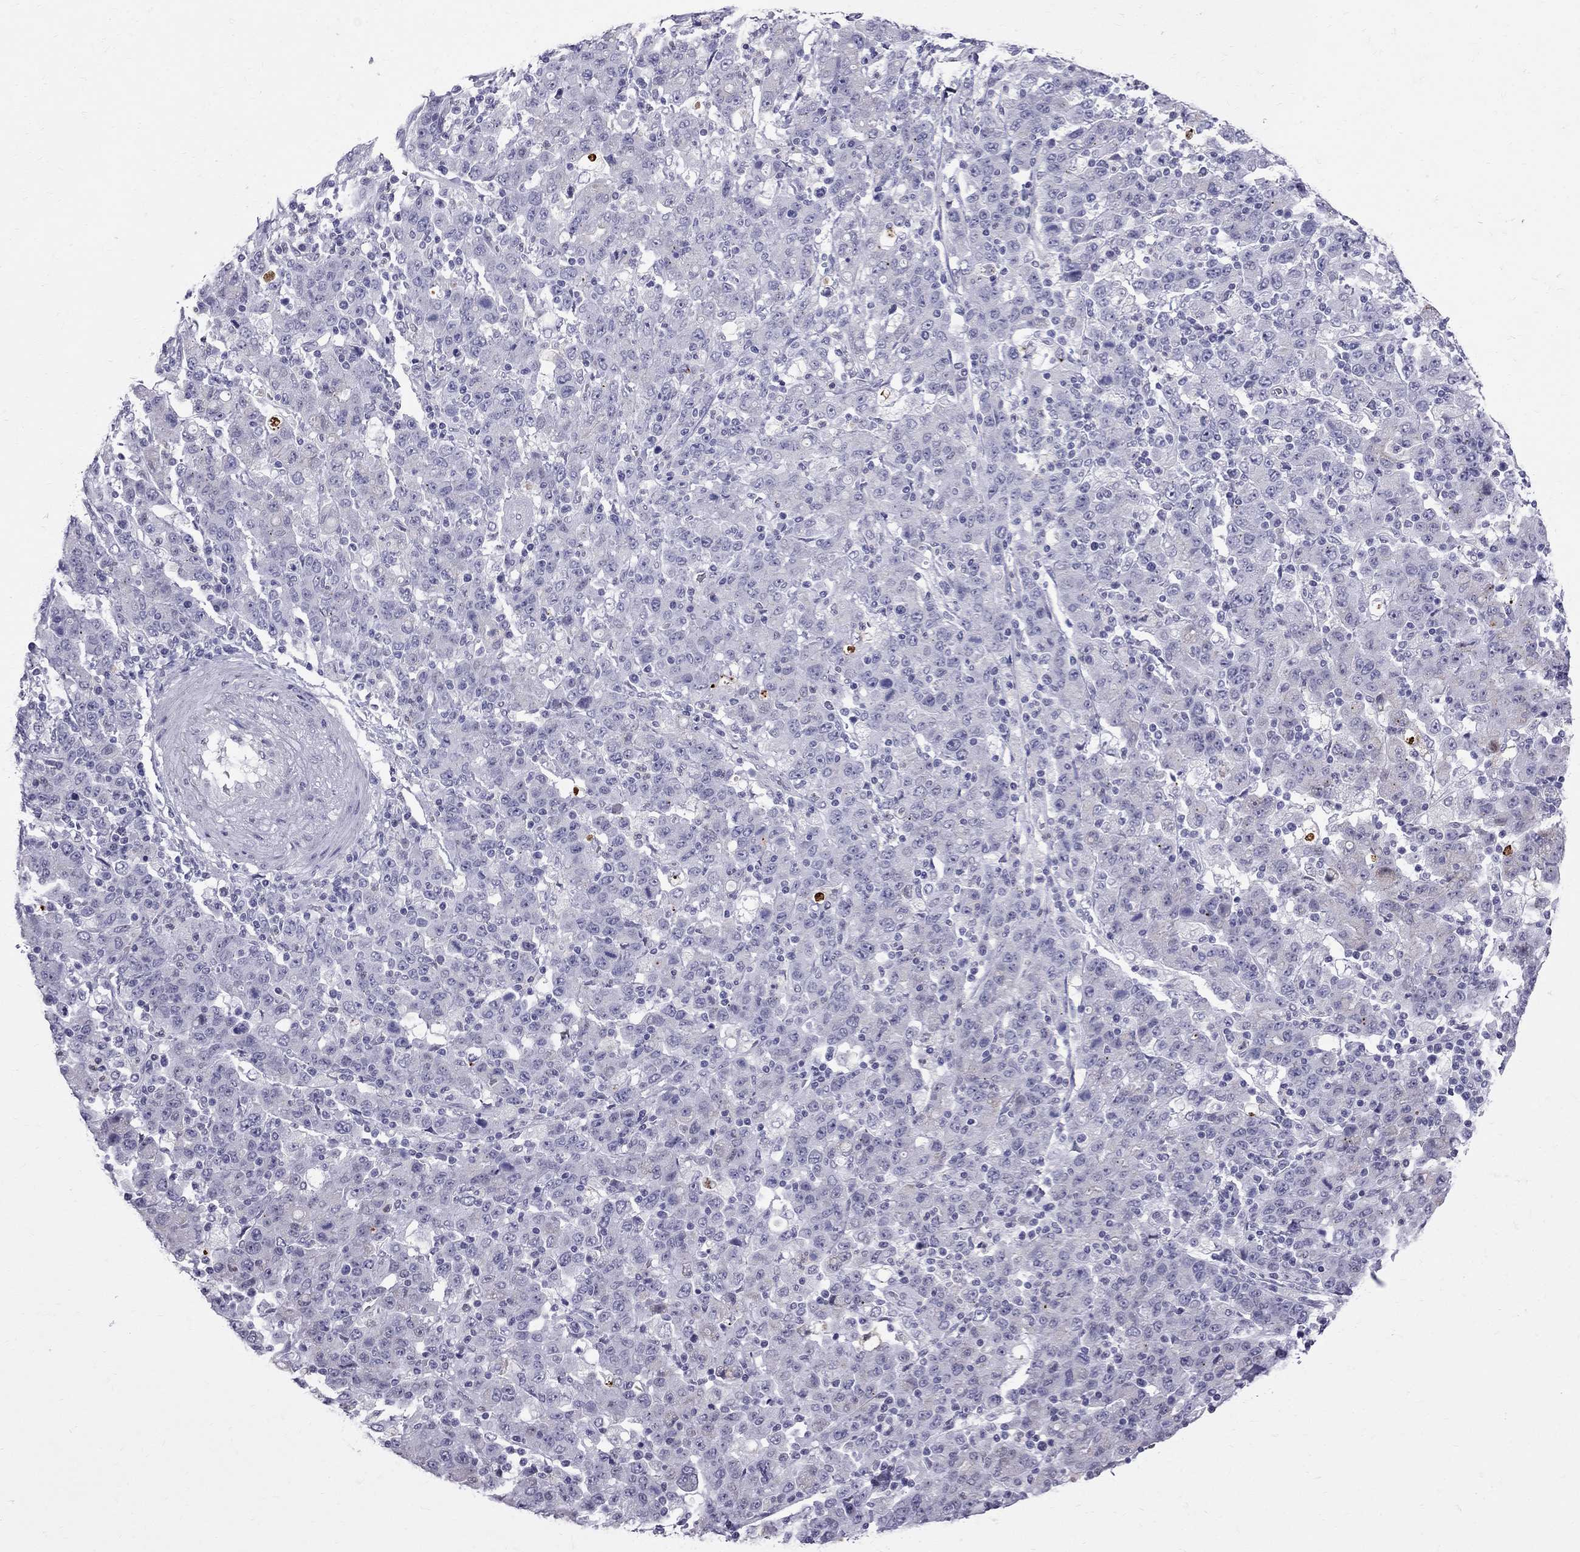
{"staining": {"intensity": "negative", "quantity": "none", "location": "none"}, "tissue": "stomach cancer", "cell_type": "Tumor cells", "image_type": "cancer", "snomed": [{"axis": "morphology", "description": "Adenocarcinoma, NOS"}, {"axis": "topography", "description": "Stomach, upper"}], "caption": "Stomach cancer was stained to show a protein in brown. There is no significant expression in tumor cells.", "gene": "MUC15", "patient": {"sex": "male", "age": 69}}